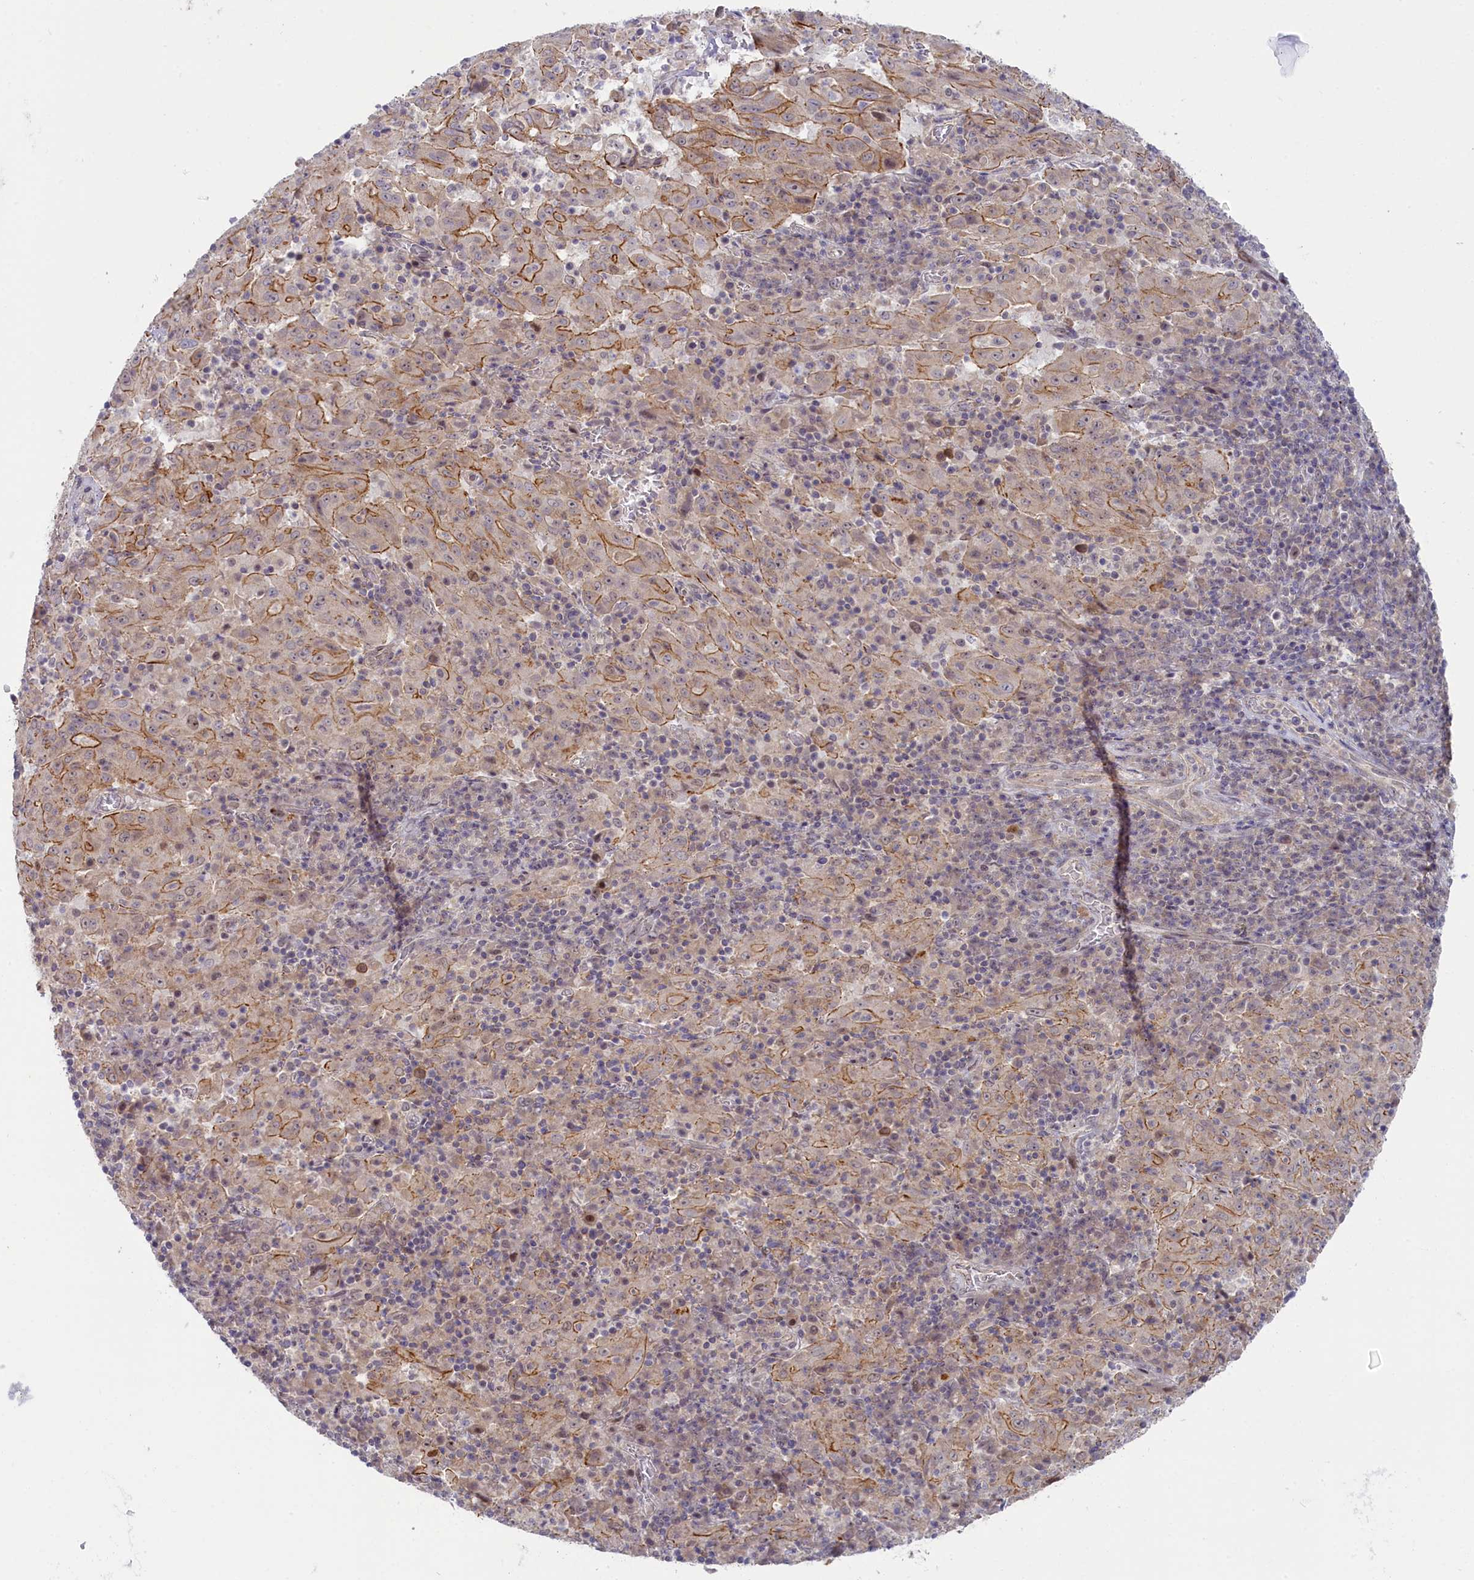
{"staining": {"intensity": "moderate", "quantity": "25%-75%", "location": "cytoplasmic/membranous"}, "tissue": "pancreatic cancer", "cell_type": "Tumor cells", "image_type": "cancer", "snomed": [{"axis": "morphology", "description": "Adenocarcinoma, NOS"}, {"axis": "topography", "description": "Pancreas"}], "caption": "Immunohistochemical staining of human pancreatic cancer shows medium levels of moderate cytoplasmic/membranous staining in approximately 25%-75% of tumor cells.", "gene": "CCL23", "patient": {"sex": "male", "age": 63}}